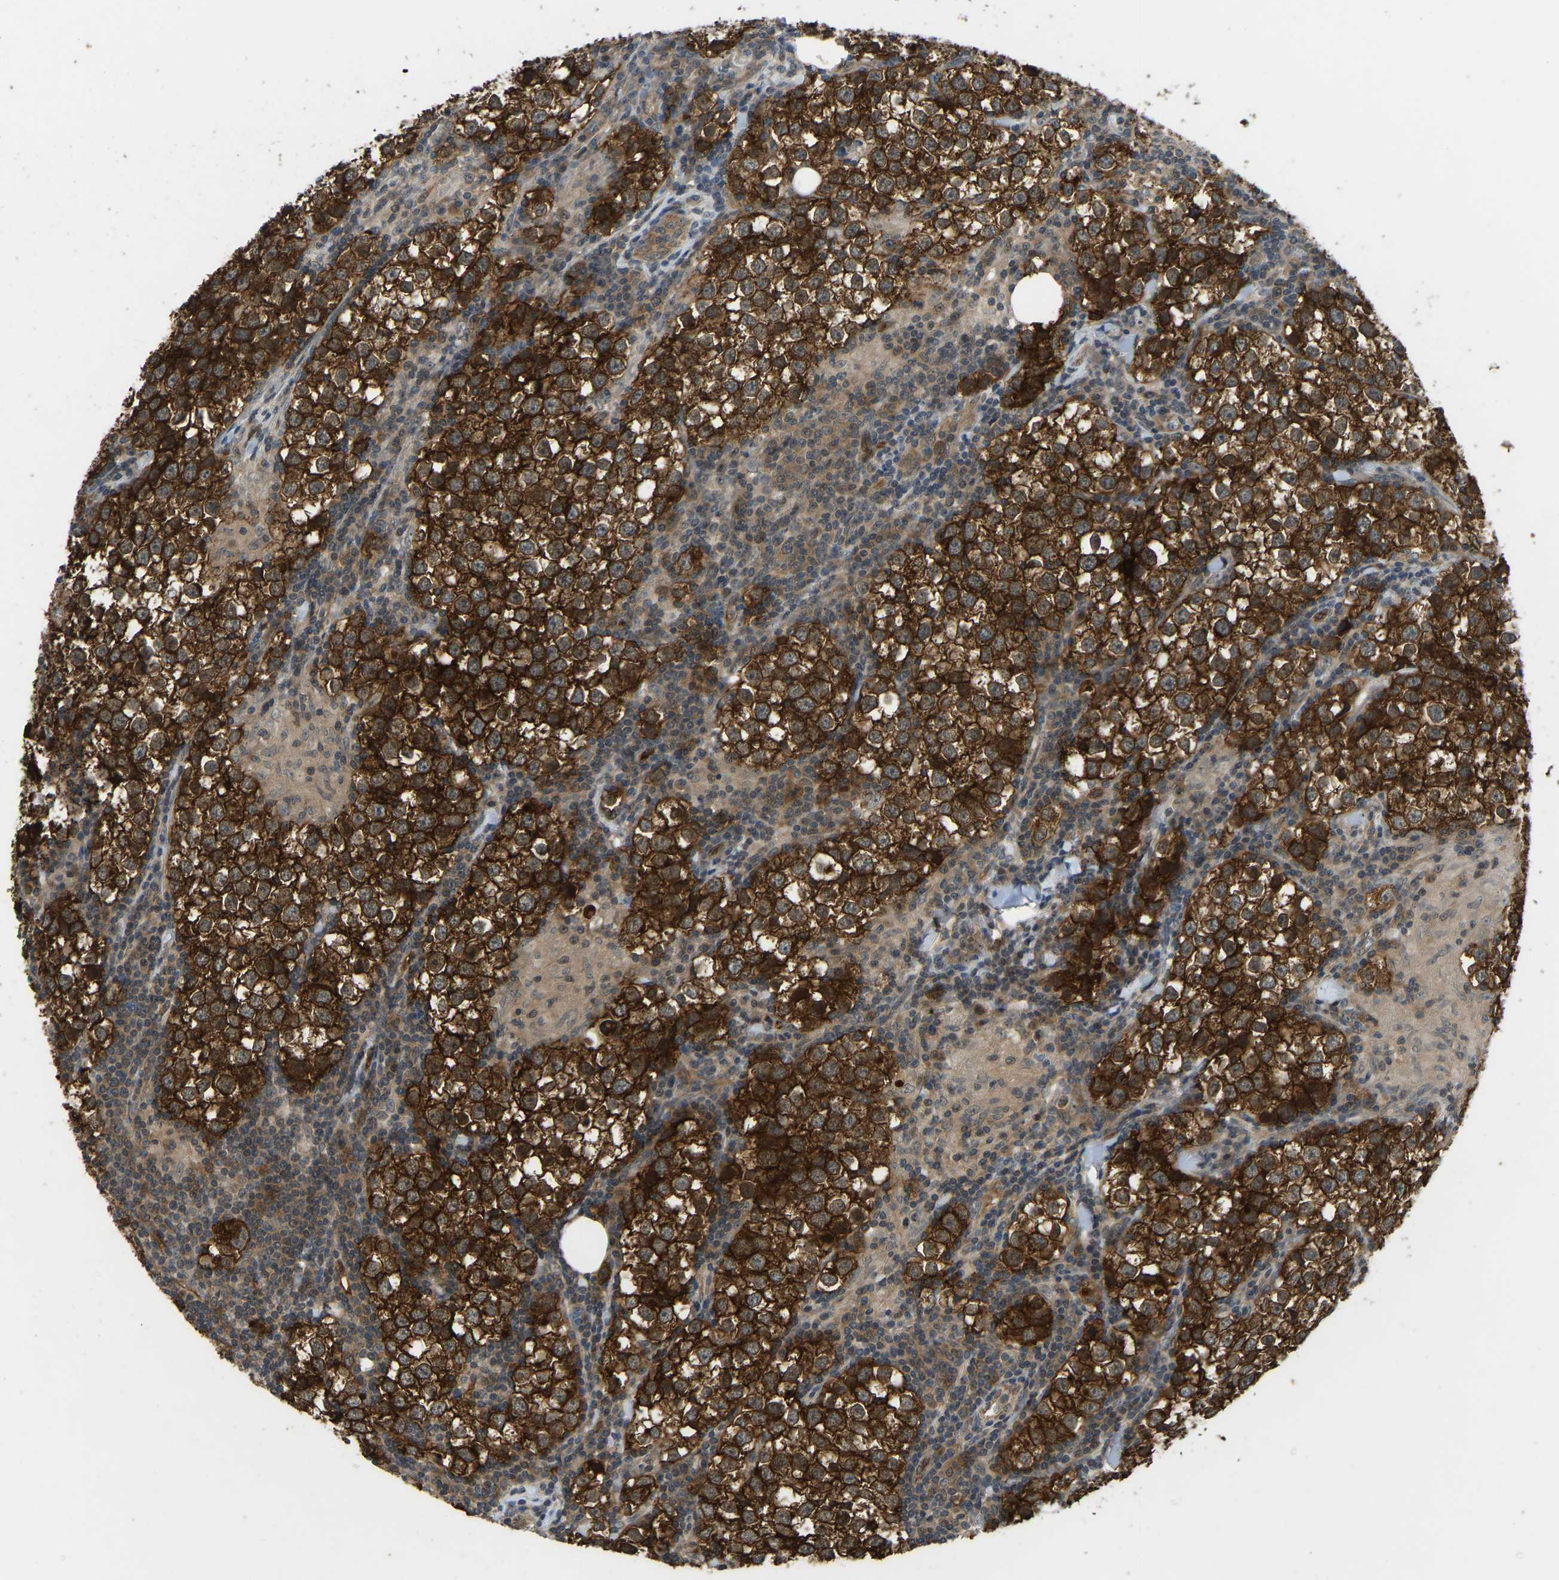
{"staining": {"intensity": "strong", "quantity": ">75%", "location": "cytoplasmic/membranous"}, "tissue": "testis cancer", "cell_type": "Tumor cells", "image_type": "cancer", "snomed": [{"axis": "morphology", "description": "Seminoma, NOS"}, {"axis": "morphology", "description": "Carcinoma, Embryonal, NOS"}, {"axis": "topography", "description": "Testis"}], "caption": "Testis seminoma stained with immunohistochemistry (IHC) exhibits strong cytoplasmic/membranous staining in about >75% of tumor cells. The staining was performed using DAB (3,3'-diaminobenzidine), with brown indicating positive protein expression. Nuclei are stained blue with hematoxylin.", "gene": "CCT8", "patient": {"sex": "male", "age": 36}}